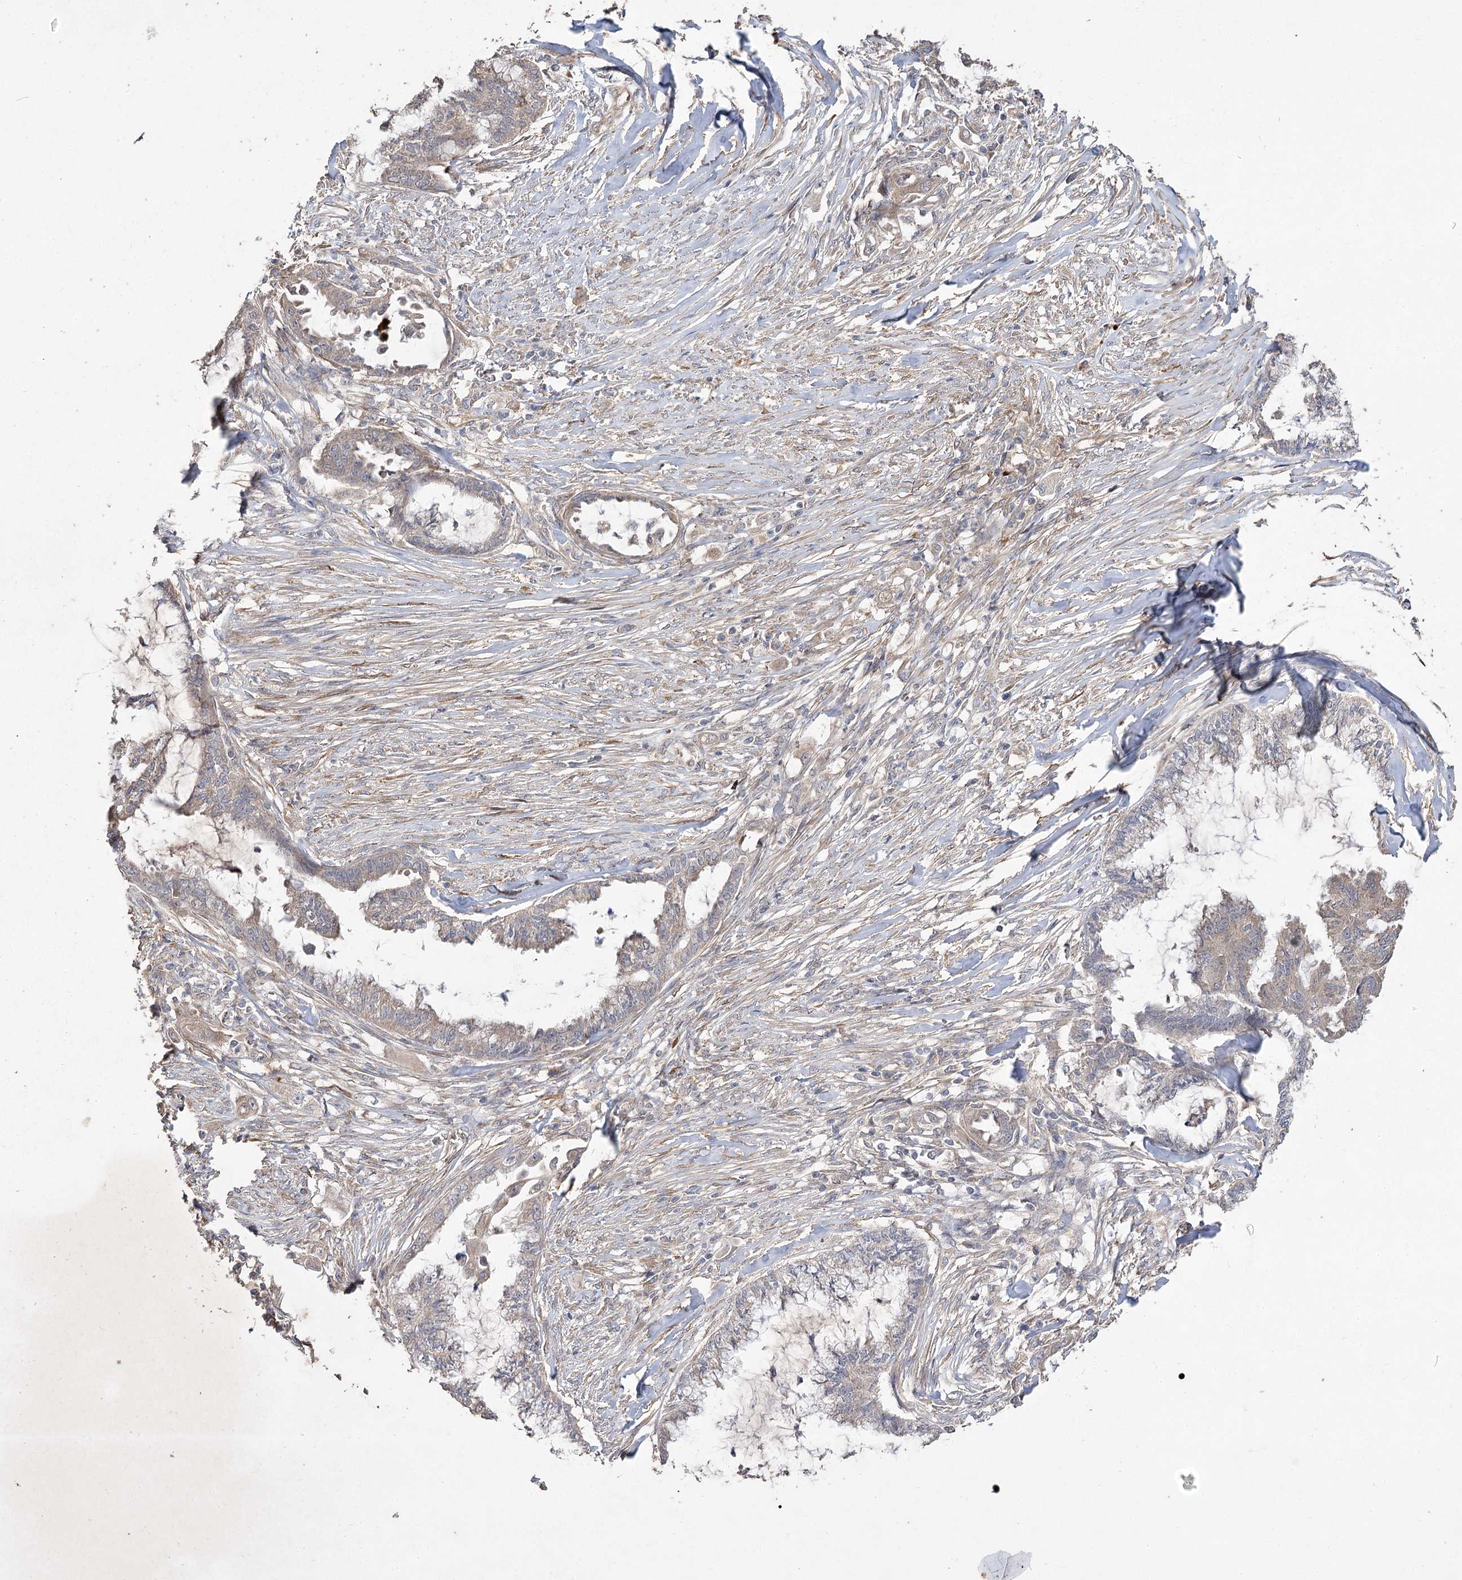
{"staining": {"intensity": "weak", "quantity": "<25%", "location": "cytoplasmic/membranous"}, "tissue": "endometrial cancer", "cell_type": "Tumor cells", "image_type": "cancer", "snomed": [{"axis": "morphology", "description": "Adenocarcinoma, NOS"}, {"axis": "topography", "description": "Endometrium"}], "caption": "A histopathology image of endometrial cancer stained for a protein demonstrates no brown staining in tumor cells. The staining was performed using DAB to visualize the protein expression in brown, while the nuclei were stained in blue with hematoxylin (Magnification: 20x).", "gene": "RIN2", "patient": {"sex": "female", "age": 86}}